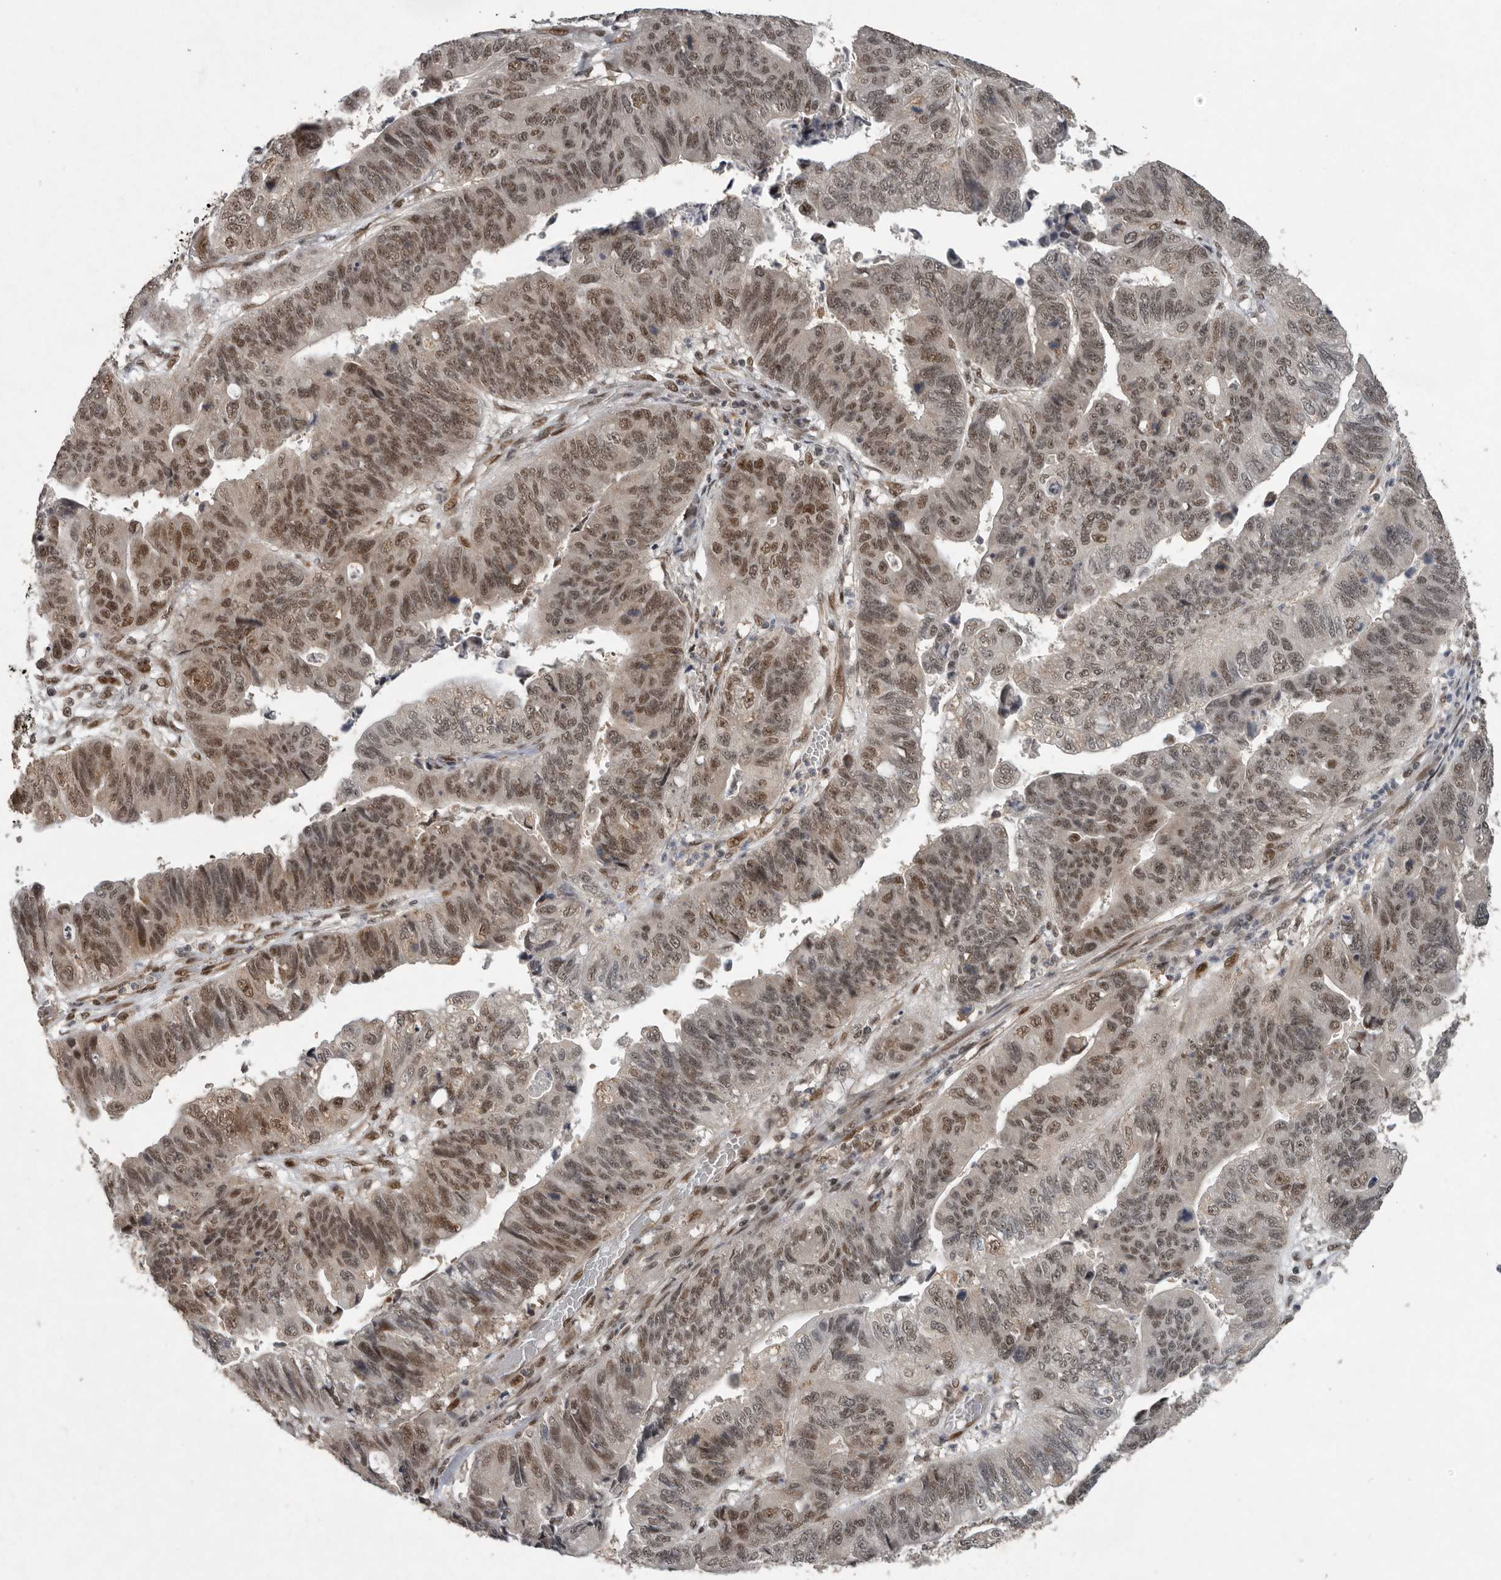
{"staining": {"intensity": "moderate", "quantity": ">75%", "location": "nuclear"}, "tissue": "stomach cancer", "cell_type": "Tumor cells", "image_type": "cancer", "snomed": [{"axis": "morphology", "description": "Adenocarcinoma, NOS"}, {"axis": "topography", "description": "Stomach"}], "caption": "An image of human stomach cancer stained for a protein displays moderate nuclear brown staining in tumor cells.", "gene": "CDC27", "patient": {"sex": "male", "age": 59}}